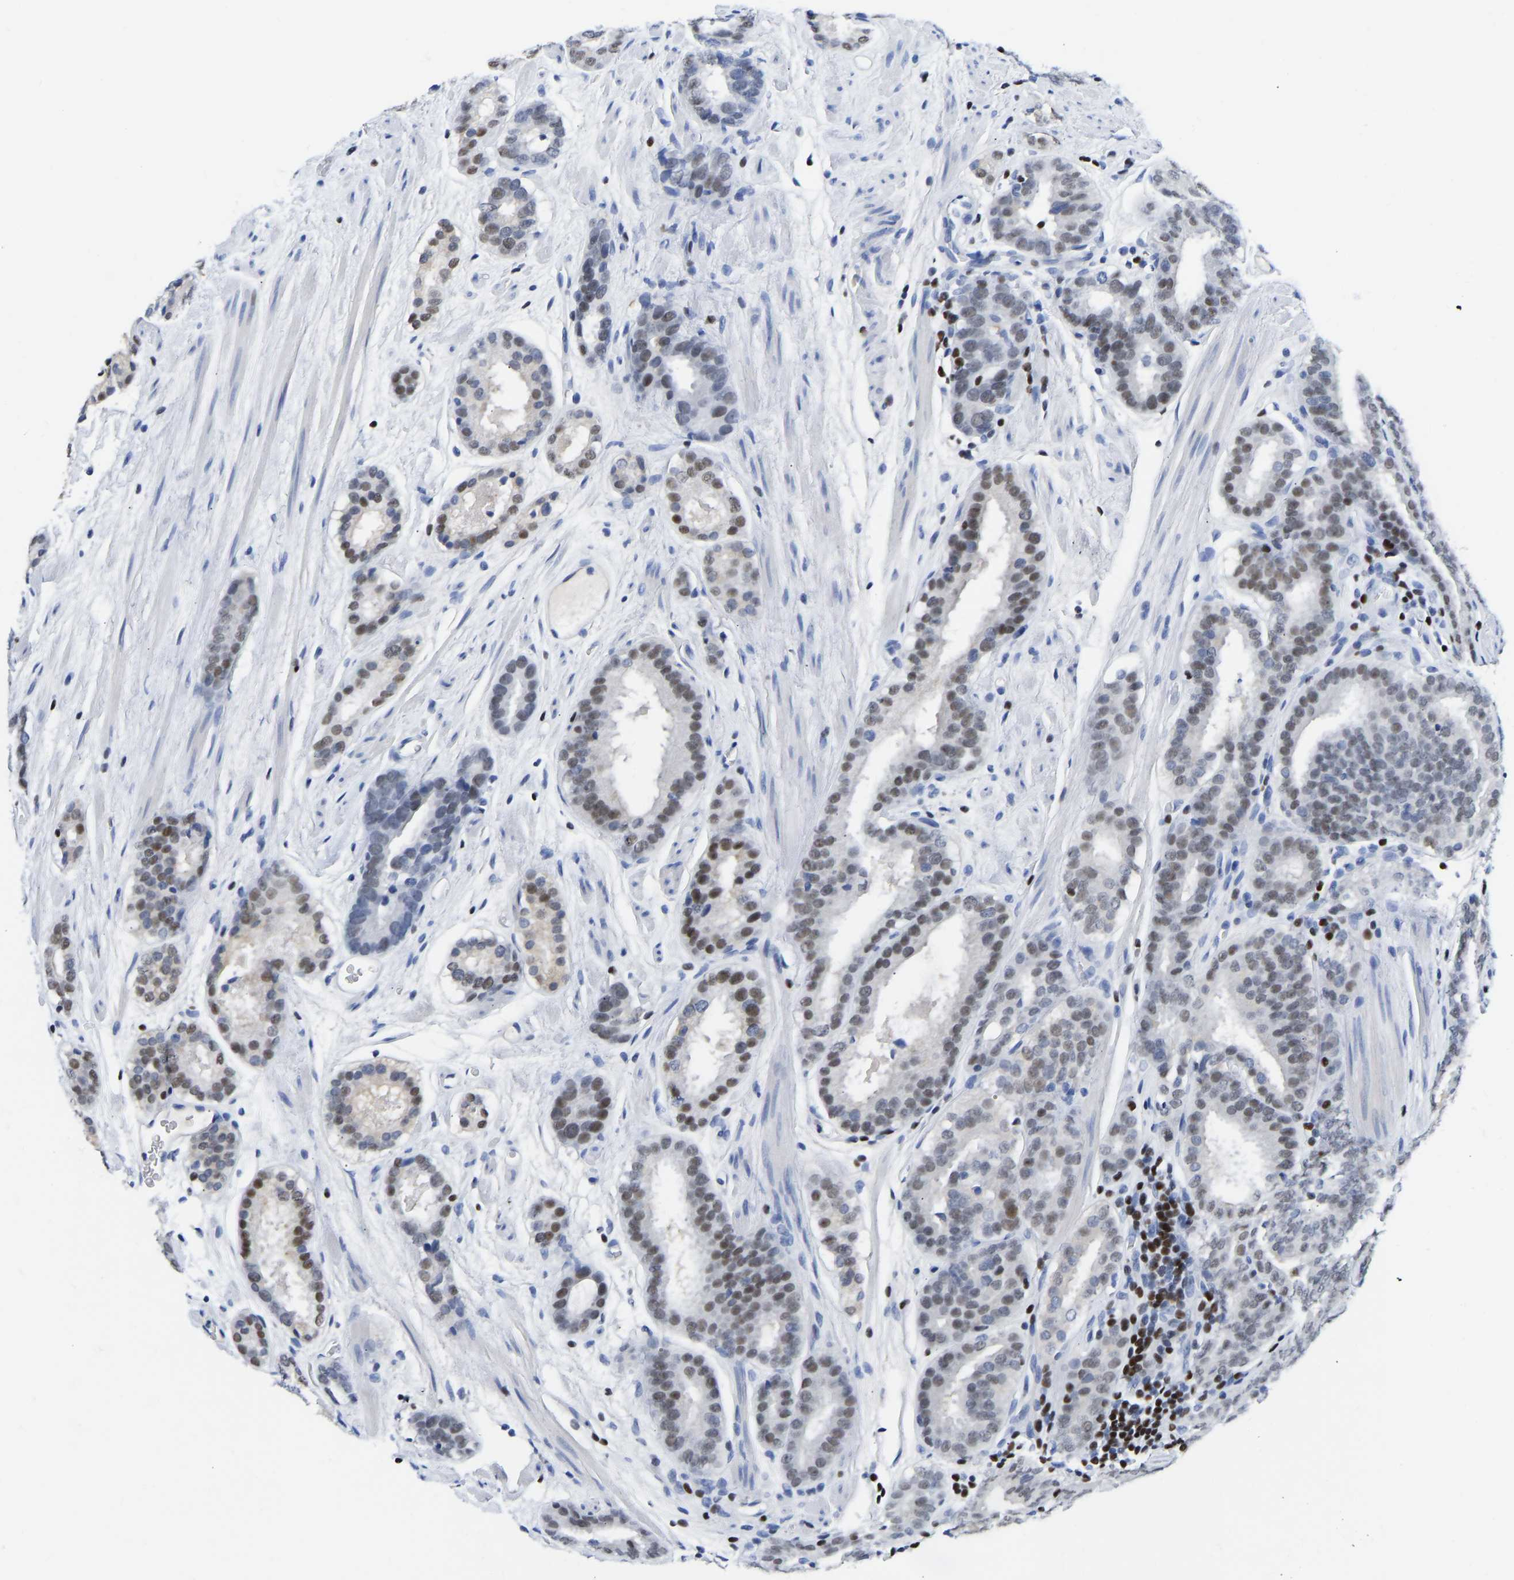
{"staining": {"intensity": "moderate", "quantity": ">75%", "location": "nuclear"}, "tissue": "prostate cancer", "cell_type": "Tumor cells", "image_type": "cancer", "snomed": [{"axis": "morphology", "description": "Adenocarcinoma, Low grade"}, {"axis": "topography", "description": "Prostate"}], "caption": "Tumor cells reveal medium levels of moderate nuclear positivity in approximately >75% of cells in human adenocarcinoma (low-grade) (prostate).", "gene": "TCF7", "patient": {"sex": "male", "age": 69}}